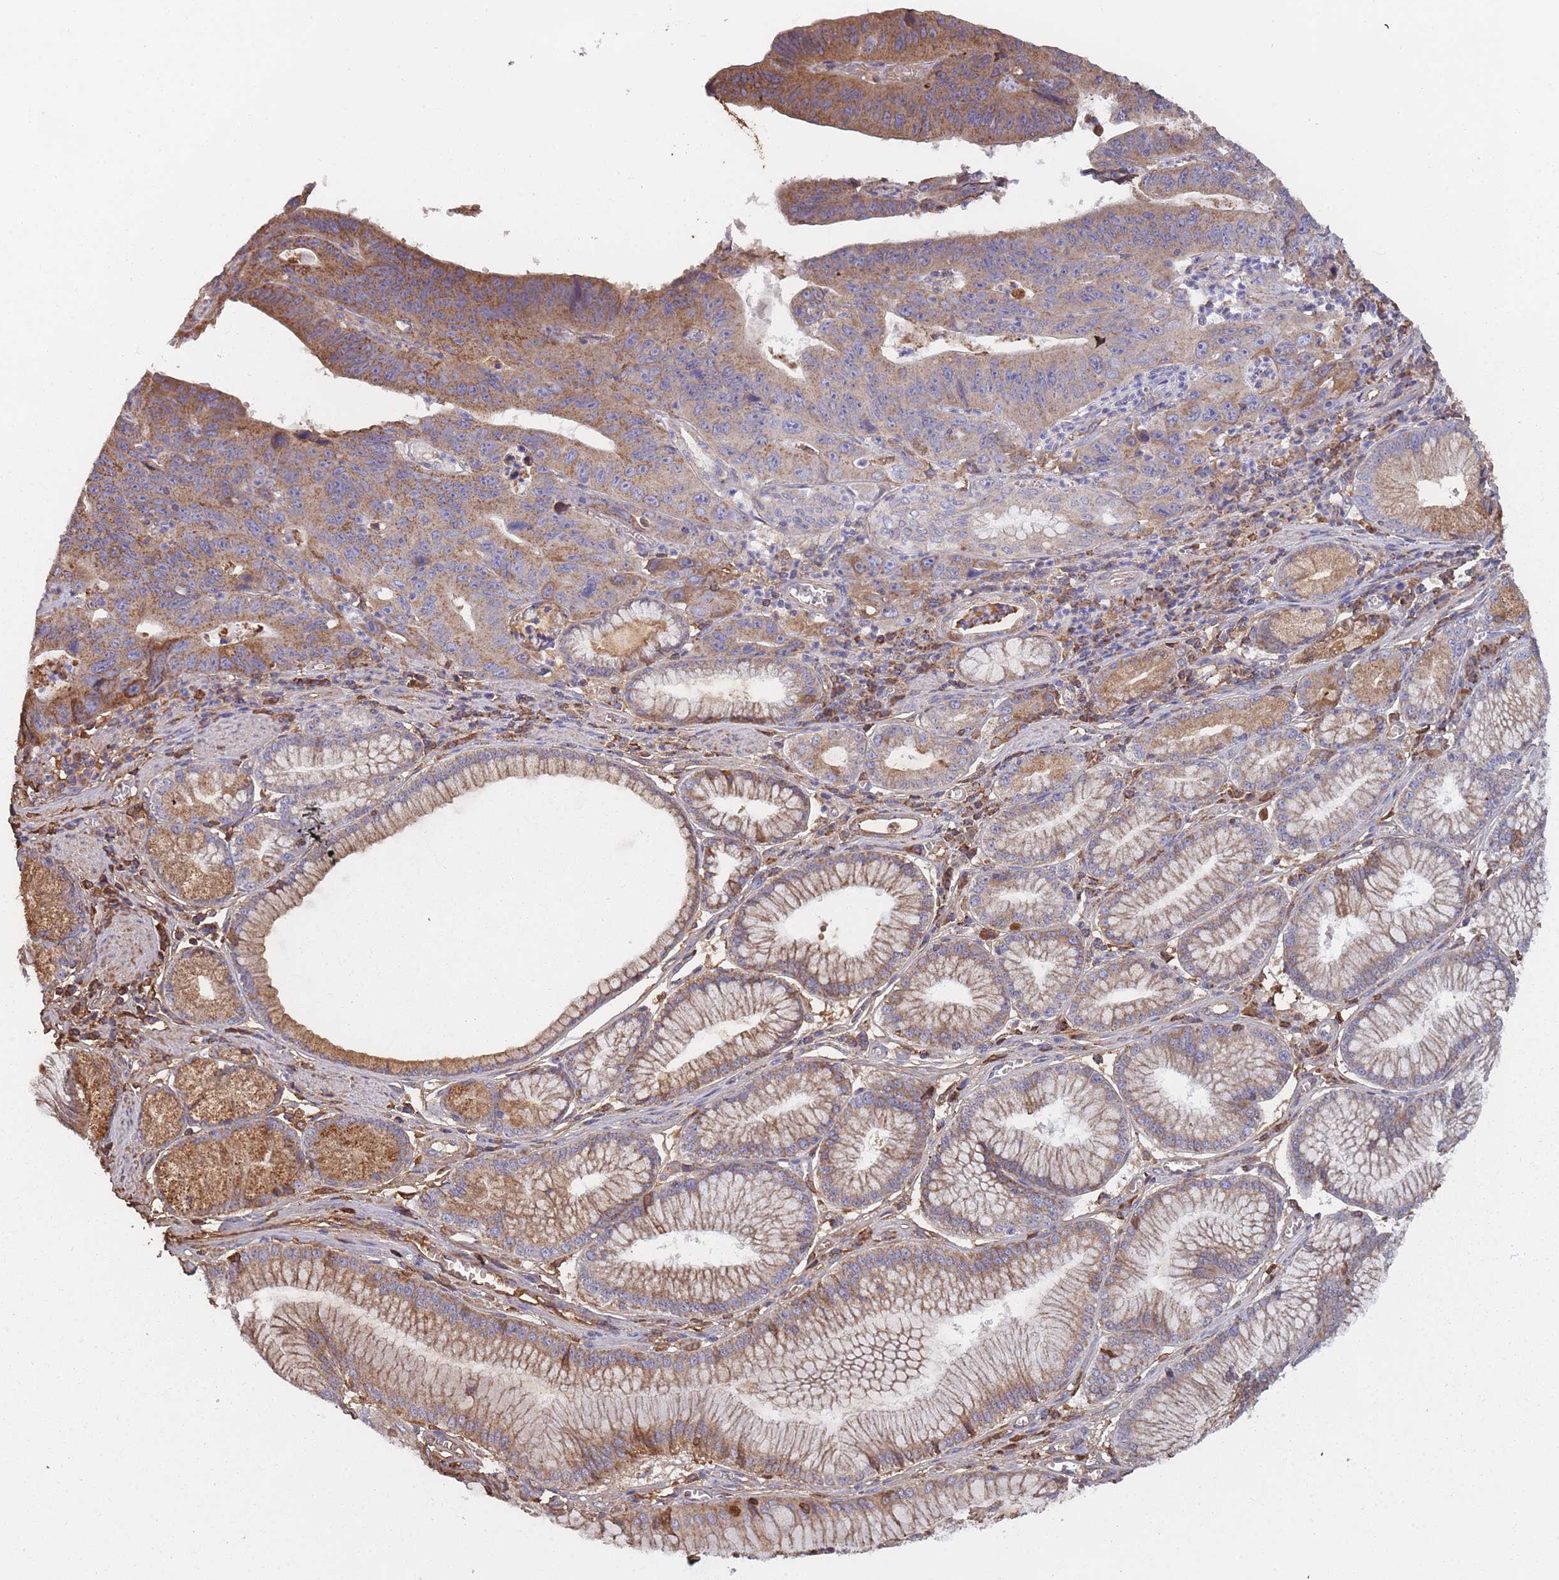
{"staining": {"intensity": "moderate", "quantity": ">75%", "location": "cytoplasmic/membranous"}, "tissue": "stomach cancer", "cell_type": "Tumor cells", "image_type": "cancer", "snomed": [{"axis": "morphology", "description": "Adenocarcinoma, NOS"}, {"axis": "topography", "description": "Stomach"}], "caption": "This is a micrograph of immunohistochemistry staining of stomach cancer, which shows moderate positivity in the cytoplasmic/membranous of tumor cells.", "gene": "KAT2A", "patient": {"sex": "male", "age": 59}}